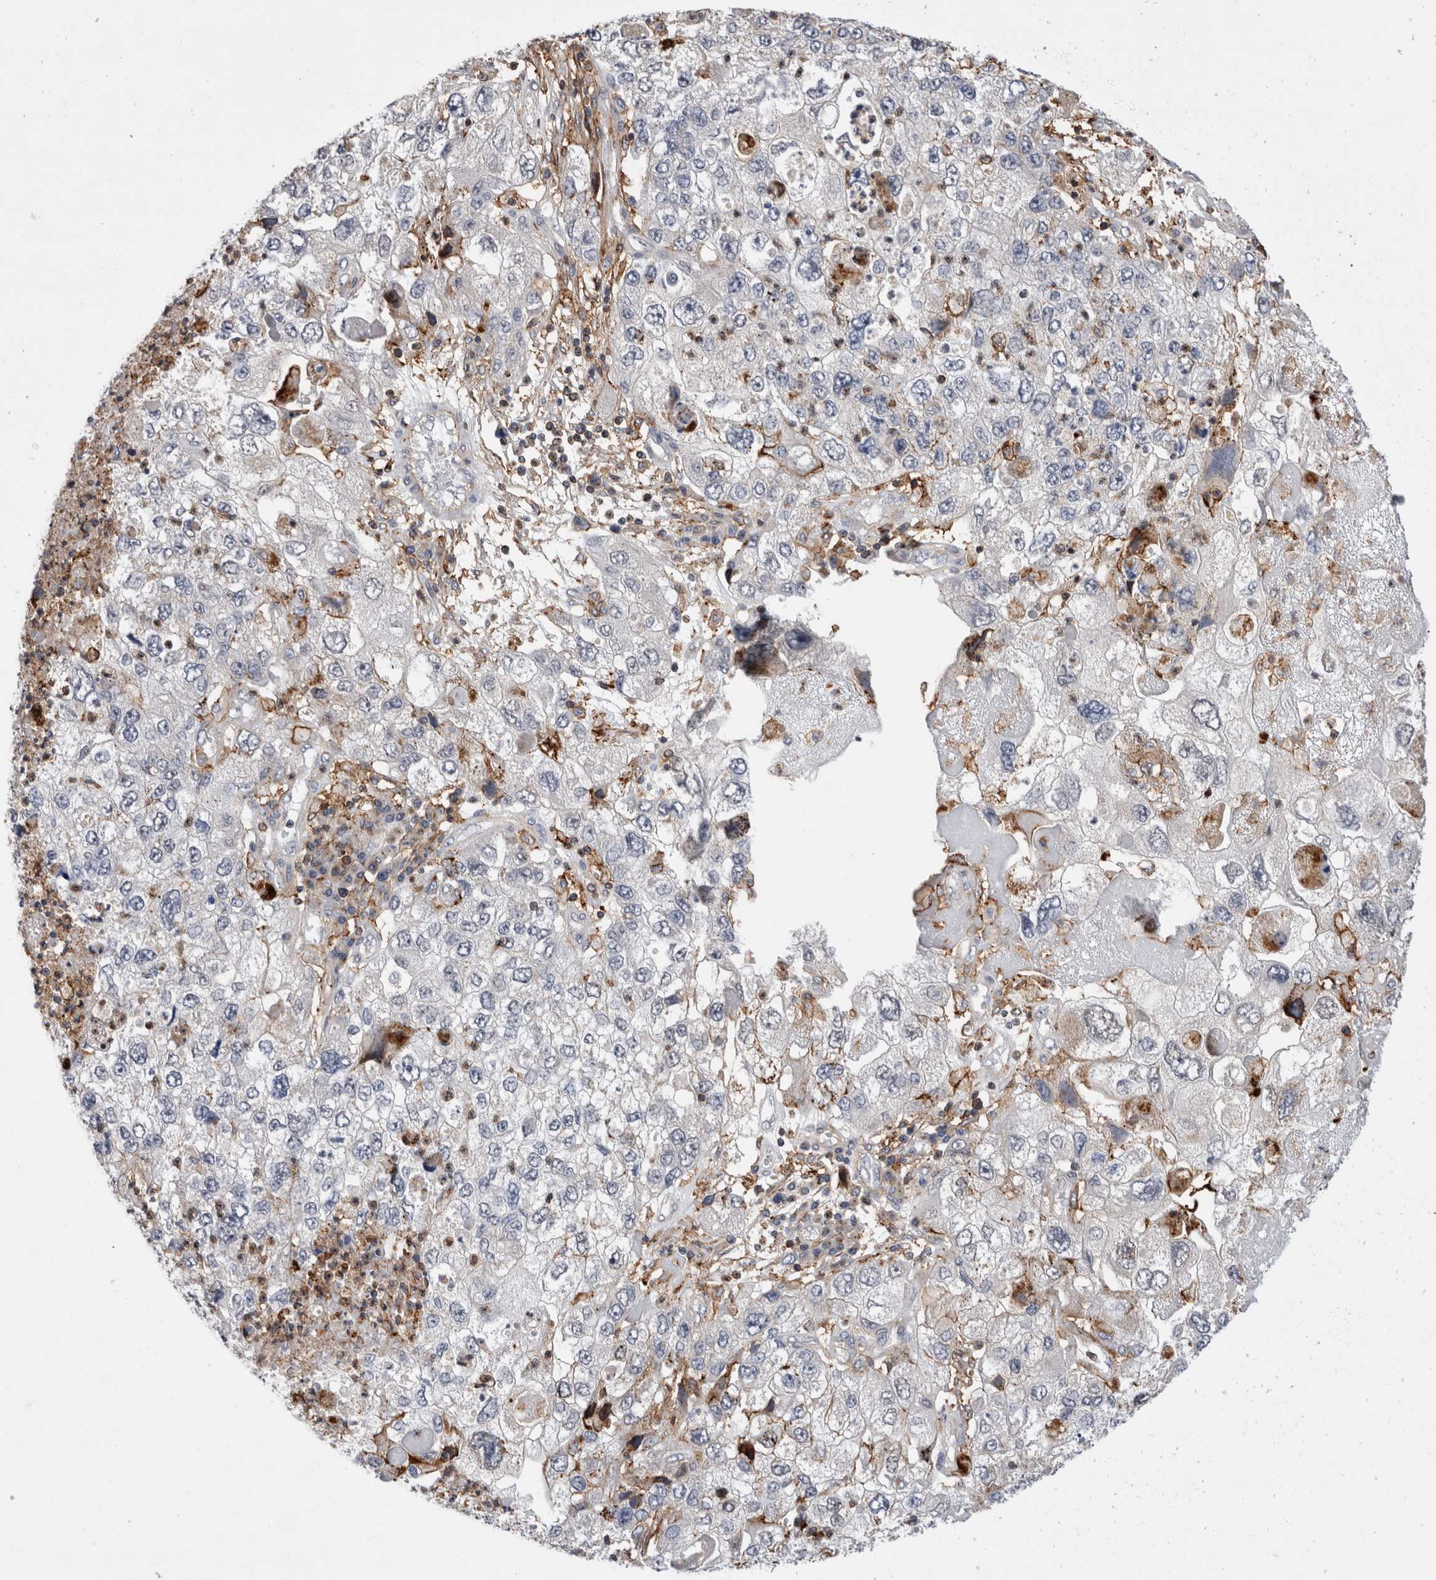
{"staining": {"intensity": "negative", "quantity": "none", "location": "none"}, "tissue": "endometrial cancer", "cell_type": "Tumor cells", "image_type": "cancer", "snomed": [{"axis": "morphology", "description": "Adenocarcinoma, NOS"}, {"axis": "topography", "description": "Endometrium"}], "caption": "DAB (3,3'-diaminobenzidine) immunohistochemical staining of endometrial cancer shows no significant expression in tumor cells. (DAB (3,3'-diaminobenzidine) immunohistochemistry visualized using brightfield microscopy, high magnification).", "gene": "CCDC88B", "patient": {"sex": "female", "age": 49}}